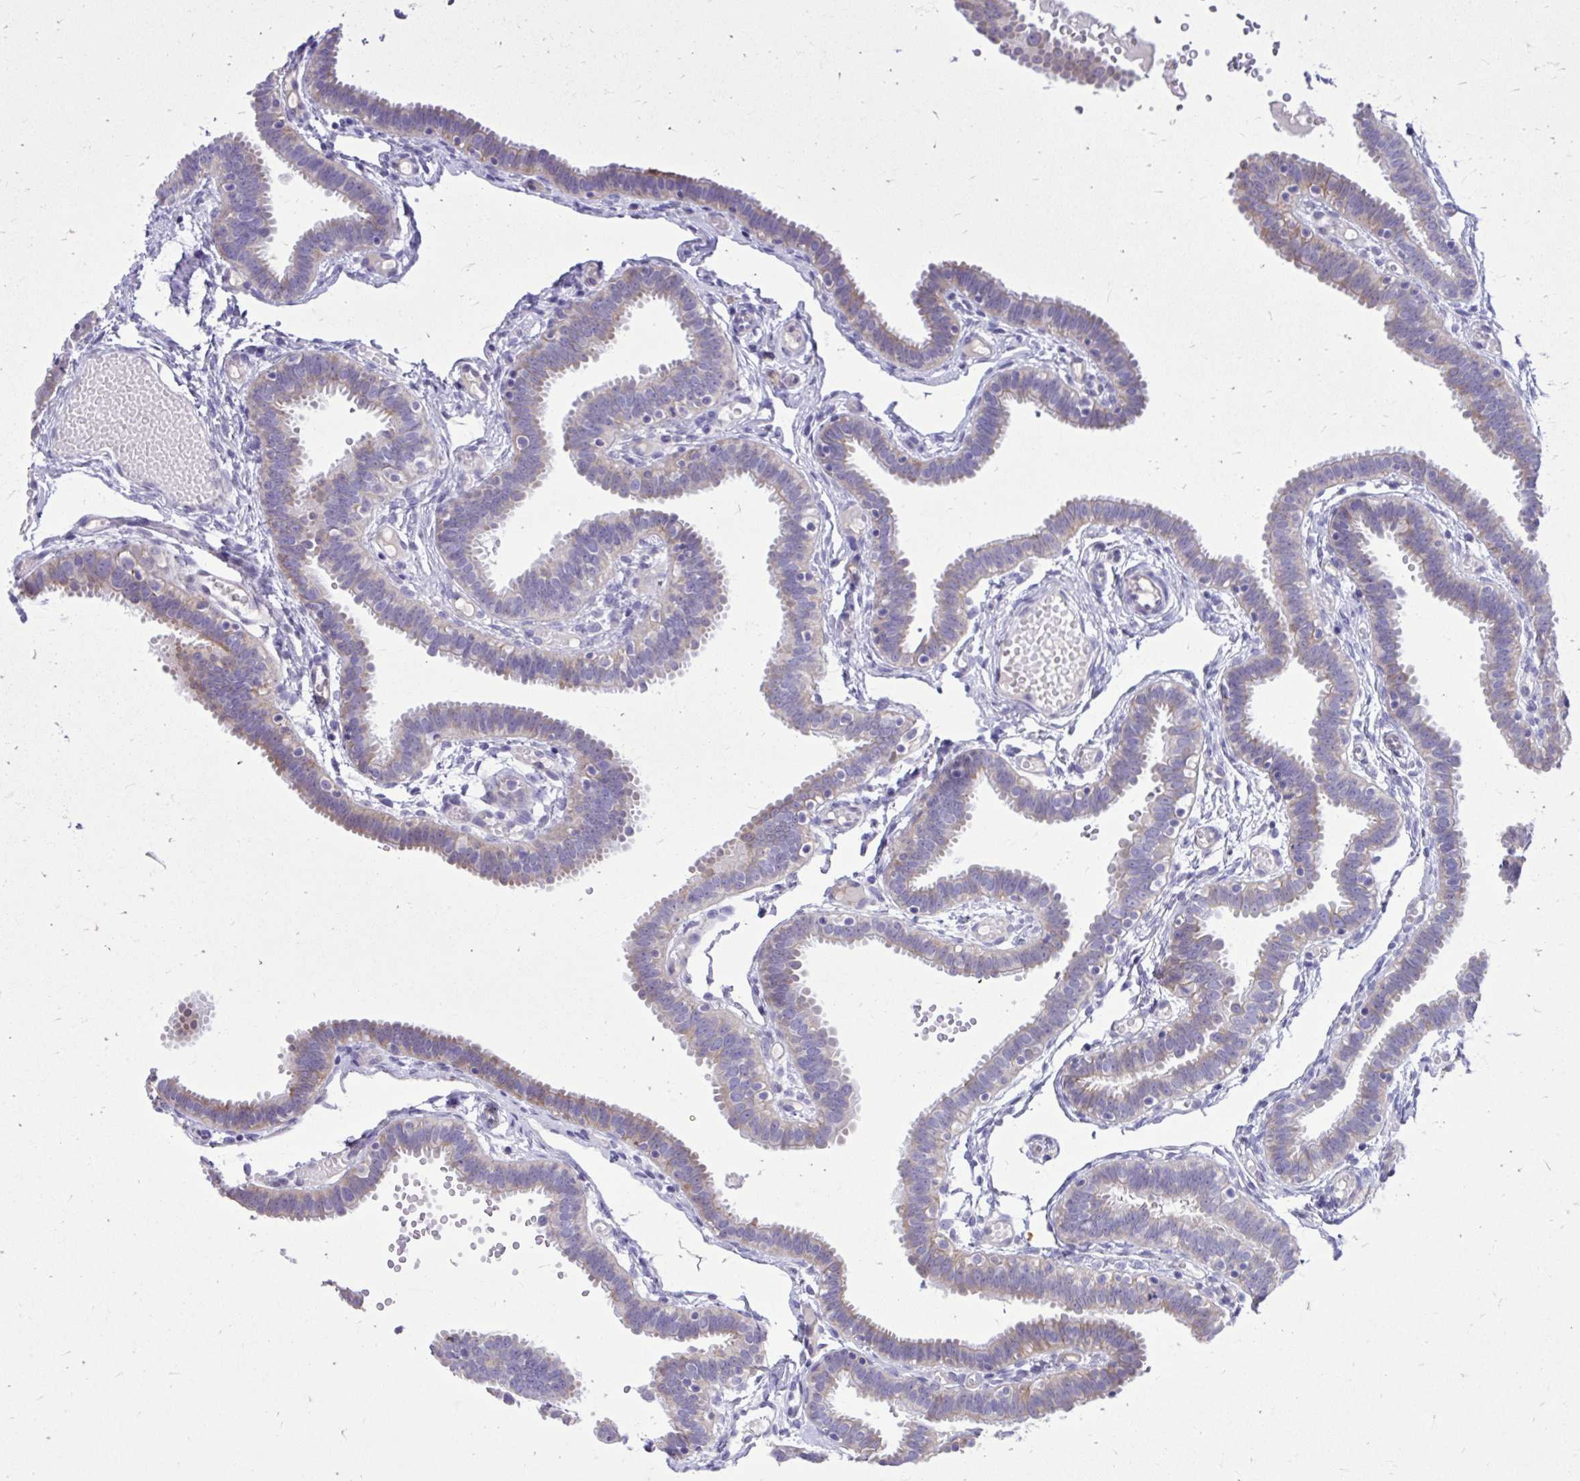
{"staining": {"intensity": "weak", "quantity": "<25%", "location": "cytoplasmic/membranous"}, "tissue": "fallopian tube", "cell_type": "Glandular cells", "image_type": "normal", "snomed": [{"axis": "morphology", "description": "Normal tissue, NOS"}, {"axis": "topography", "description": "Fallopian tube"}], "caption": "This is an immunohistochemistry image of unremarkable fallopian tube. There is no expression in glandular cells.", "gene": "NNMT", "patient": {"sex": "female", "age": 37}}